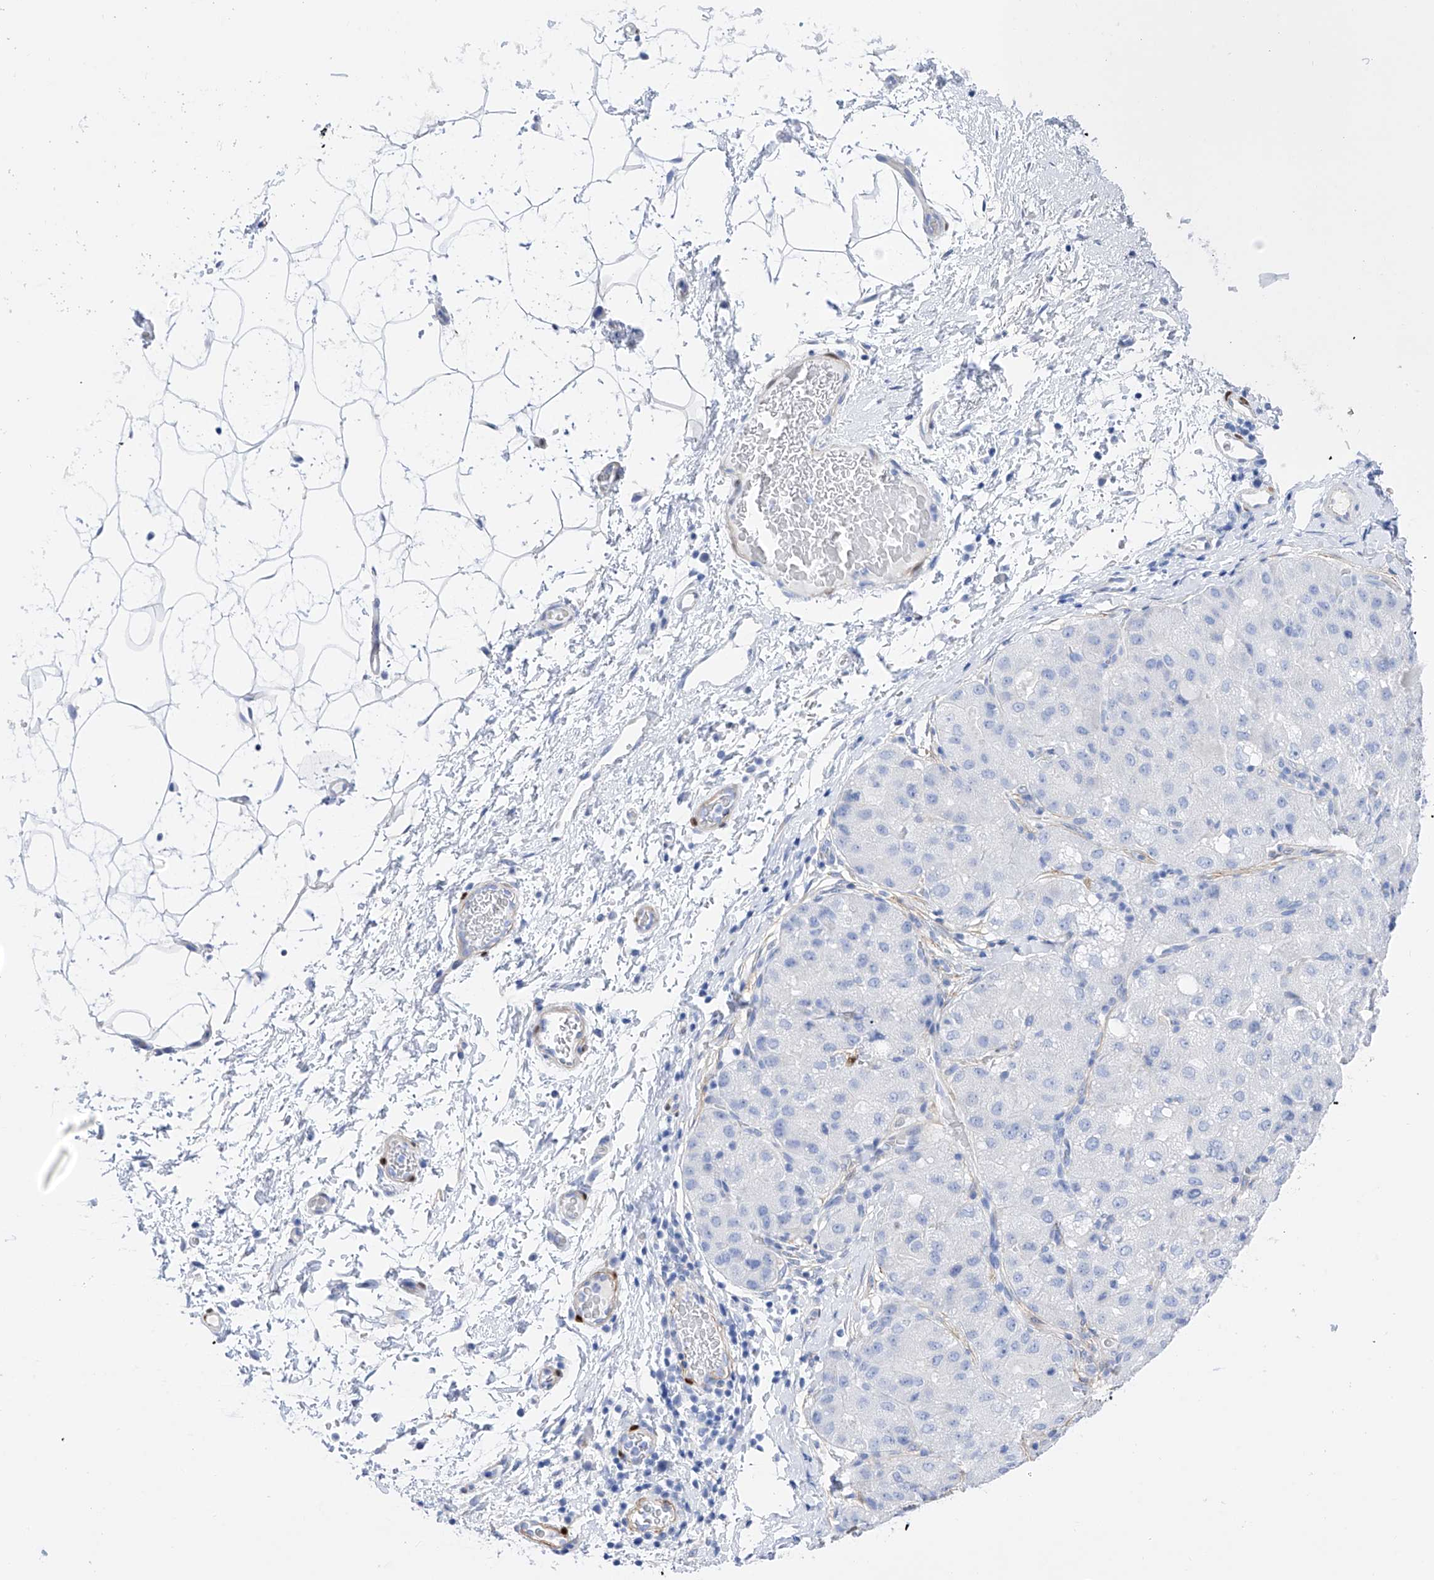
{"staining": {"intensity": "negative", "quantity": "none", "location": "none"}, "tissue": "liver cancer", "cell_type": "Tumor cells", "image_type": "cancer", "snomed": [{"axis": "morphology", "description": "Carcinoma, Hepatocellular, NOS"}, {"axis": "topography", "description": "Liver"}], "caption": "High power microscopy micrograph of an IHC photomicrograph of liver cancer, revealing no significant positivity in tumor cells.", "gene": "TRPC7", "patient": {"sex": "male", "age": 80}}